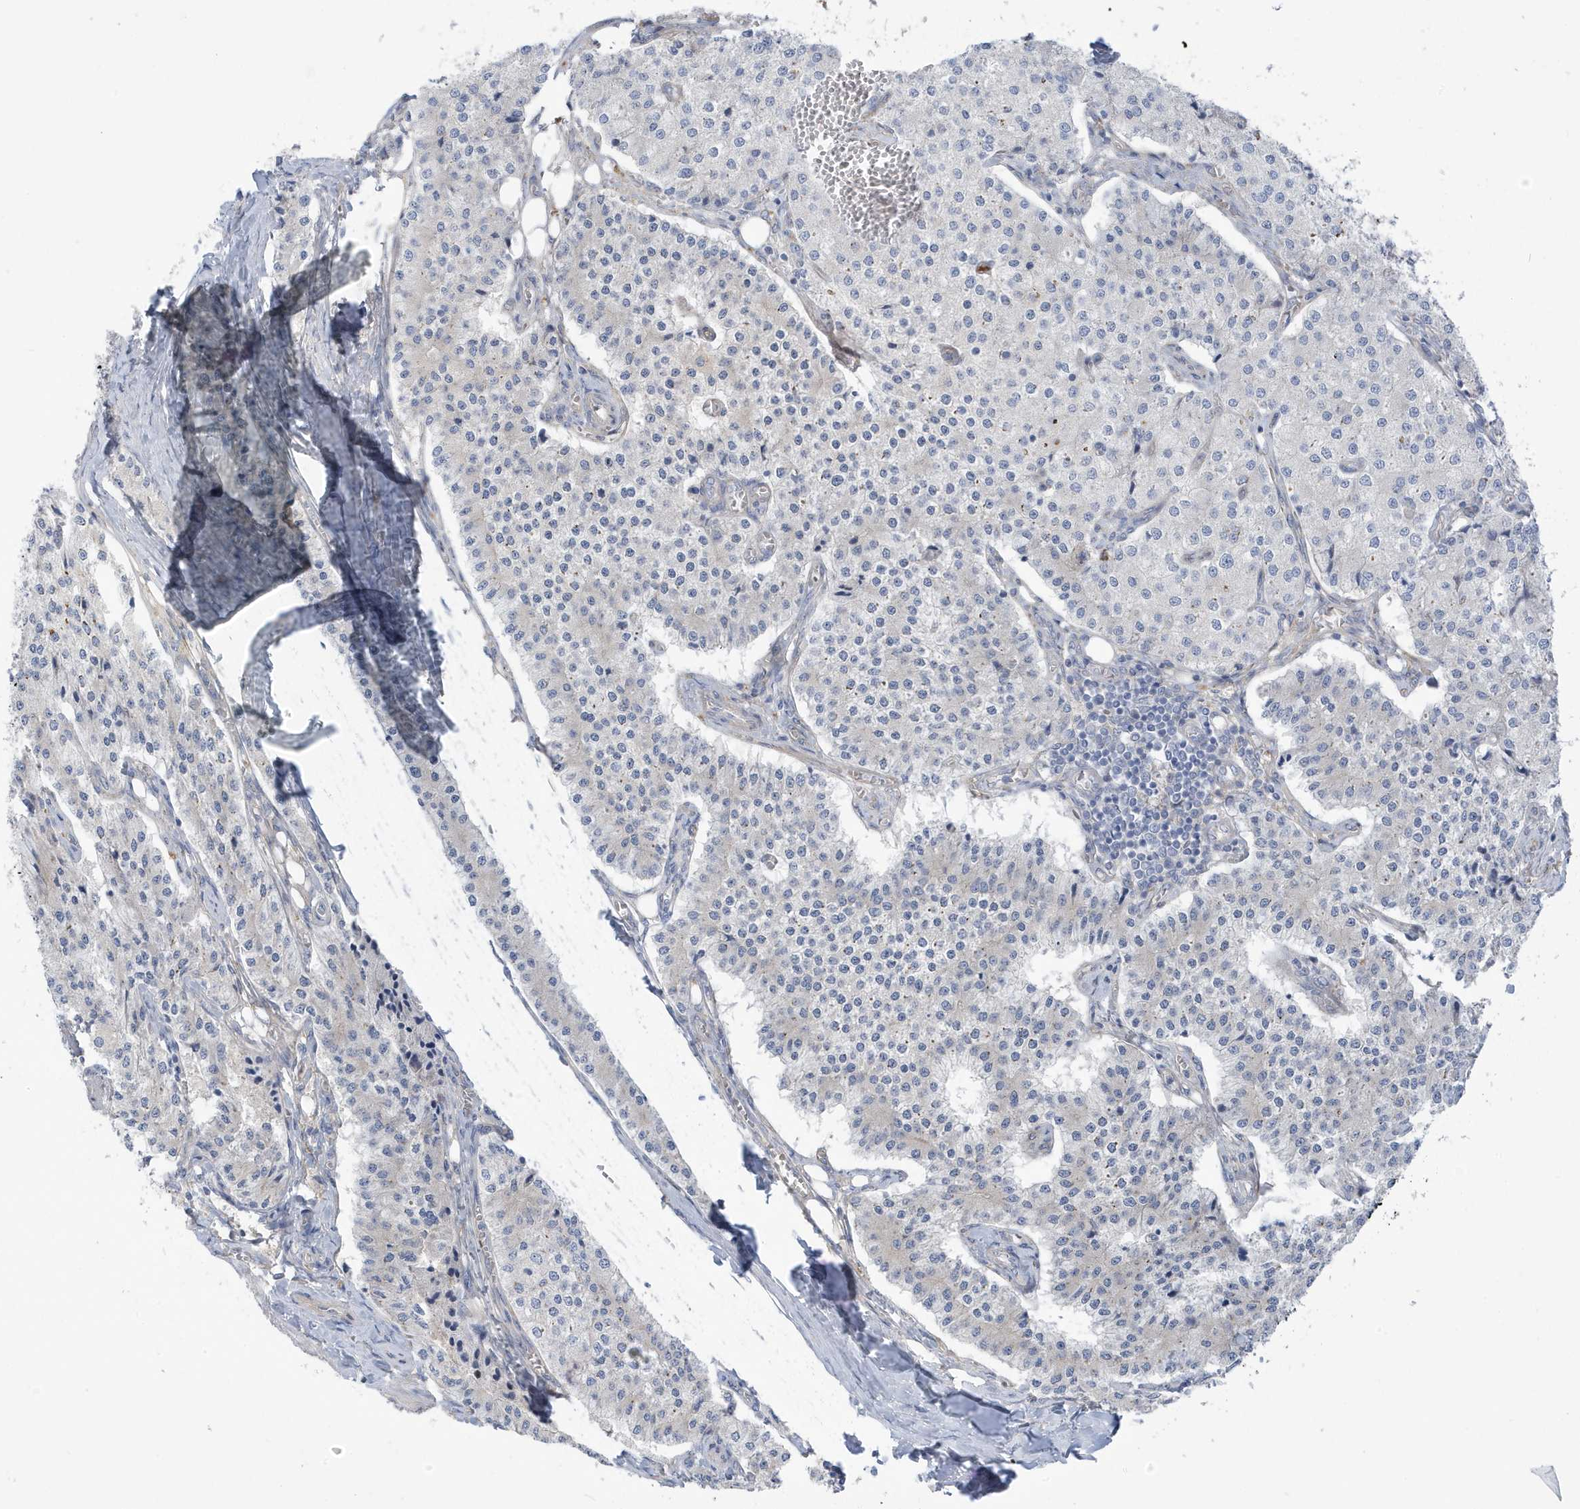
{"staining": {"intensity": "negative", "quantity": "none", "location": "none"}, "tissue": "carcinoid", "cell_type": "Tumor cells", "image_type": "cancer", "snomed": [{"axis": "morphology", "description": "Carcinoid, malignant, NOS"}, {"axis": "topography", "description": "Colon"}], "caption": "This is a image of IHC staining of malignant carcinoid, which shows no expression in tumor cells.", "gene": "ATP13A5", "patient": {"sex": "female", "age": 52}}